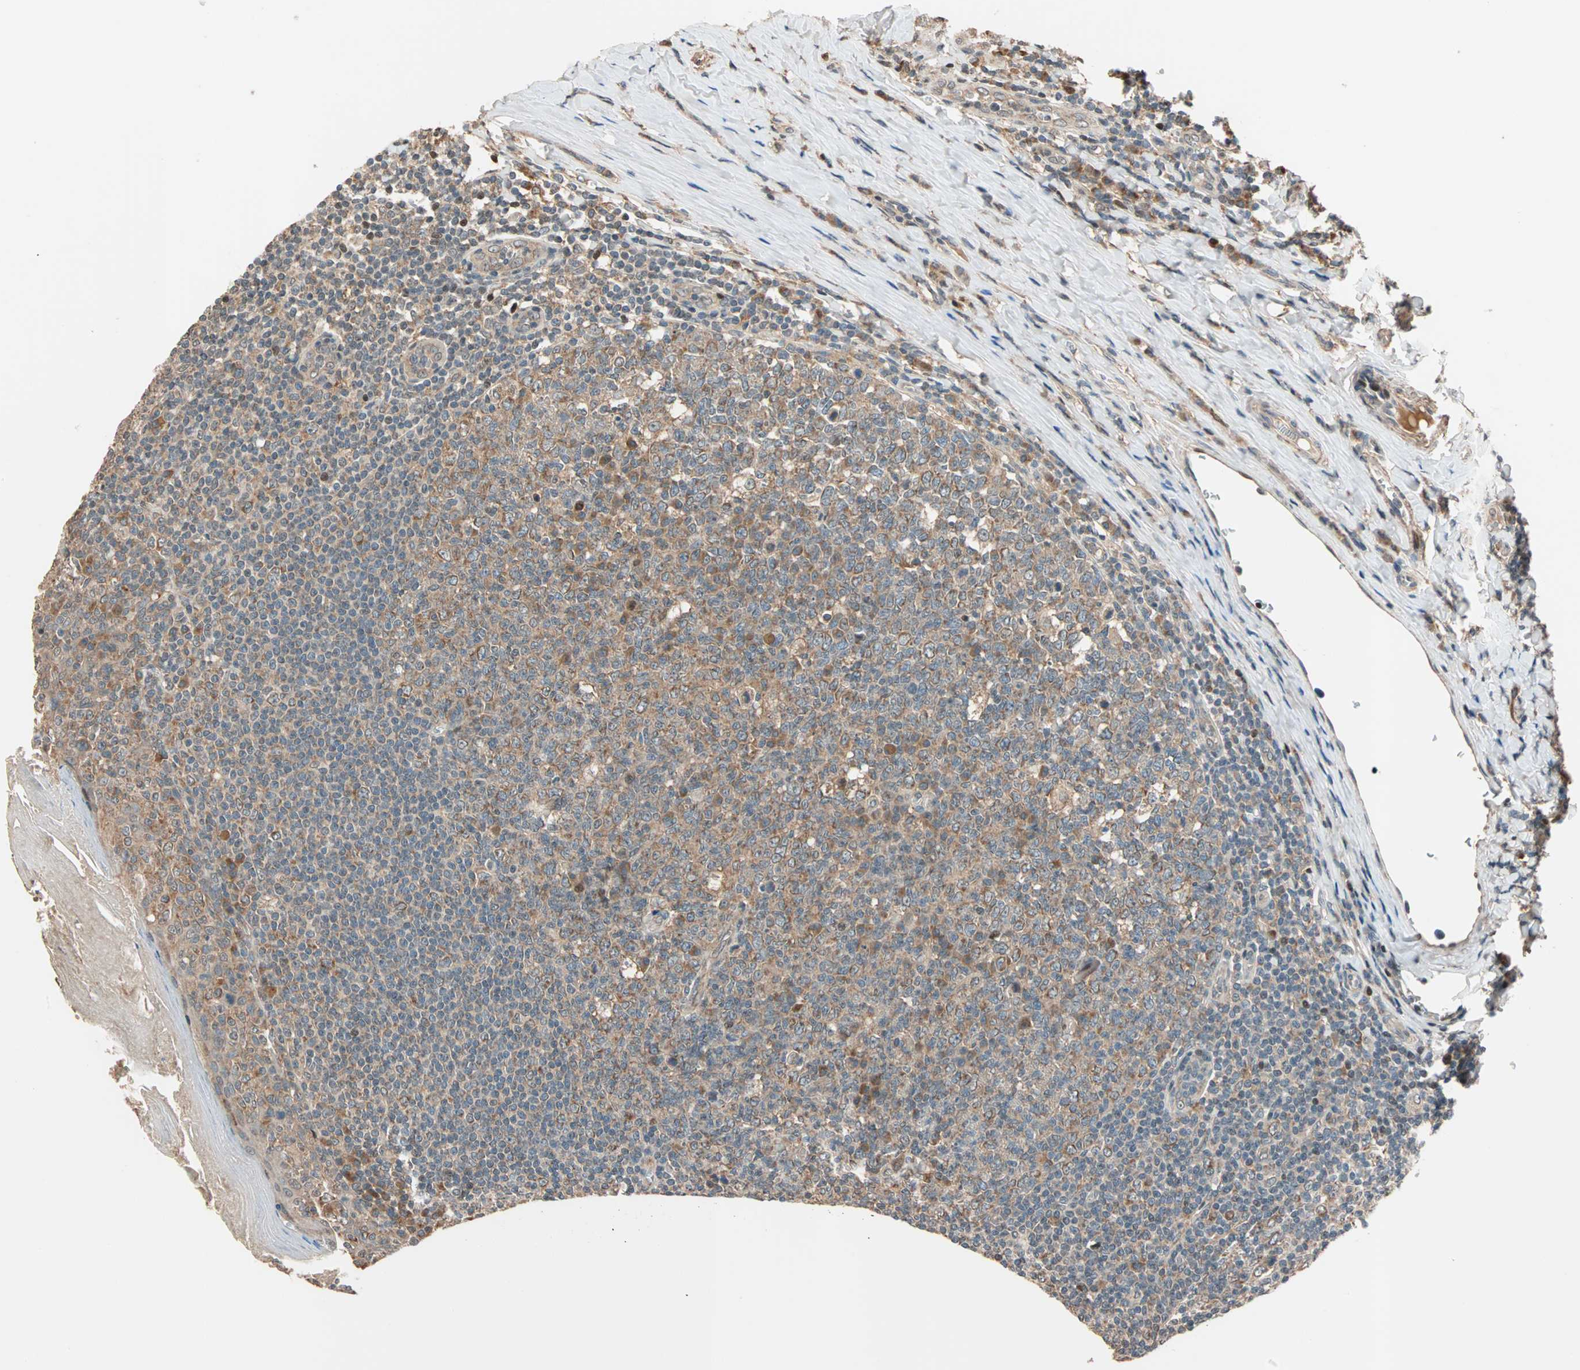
{"staining": {"intensity": "moderate", "quantity": ">75%", "location": "cytoplasmic/membranous"}, "tissue": "tonsil", "cell_type": "Germinal center cells", "image_type": "normal", "snomed": [{"axis": "morphology", "description": "Normal tissue, NOS"}, {"axis": "topography", "description": "Tonsil"}], "caption": "Germinal center cells display medium levels of moderate cytoplasmic/membranous expression in about >75% of cells in unremarkable human tonsil.", "gene": "HECW1", "patient": {"sex": "male", "age": 31}}